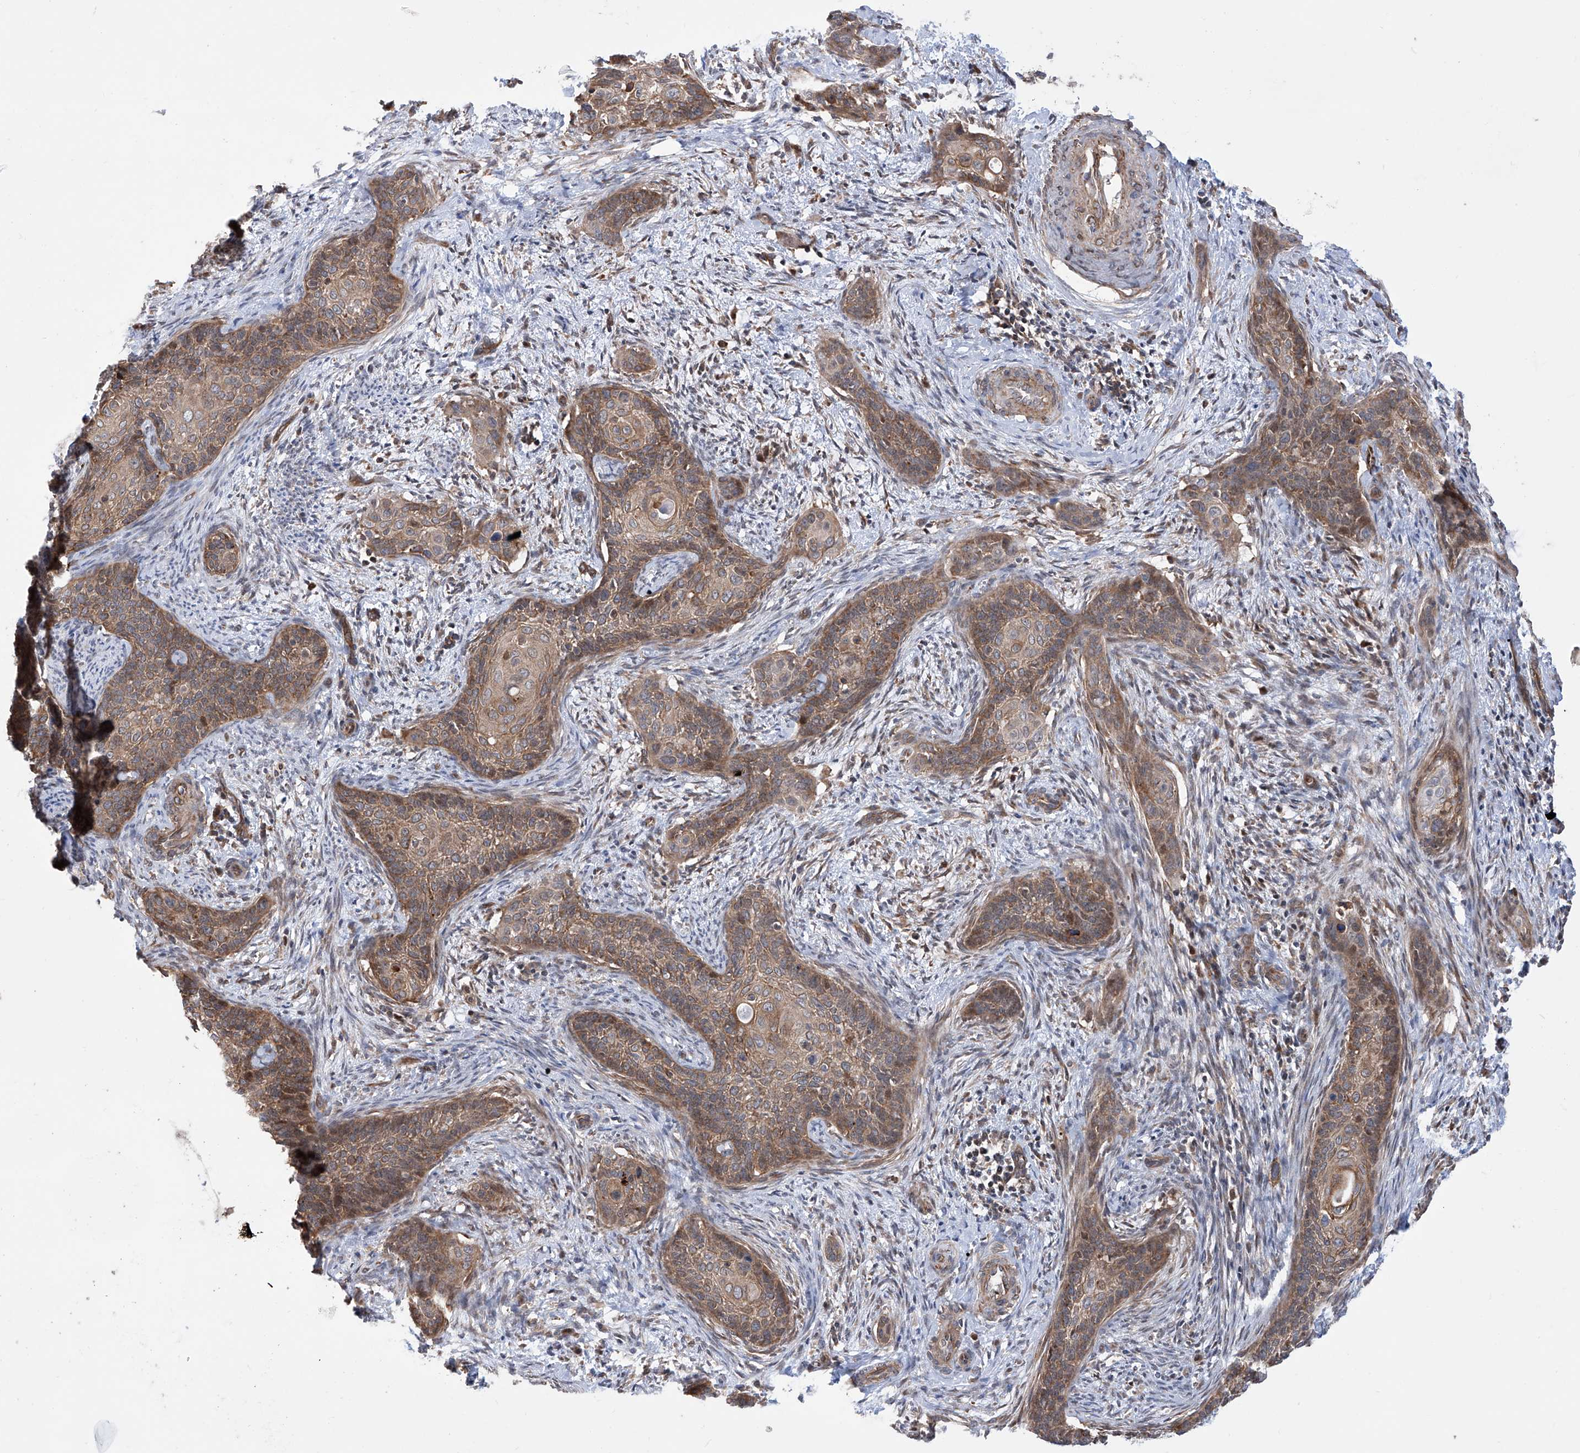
{"staining": {"intensity": "moderate", "quantity": ">75%", "location": "cytoplasmic/membranous"}, "tissue": "cervical cancer", "cell_type": "Tumor cells", "image_type": "cancer", "snomed": [{"axis": "morphology", "description": "Squamous cell carcinoma, NOS"}, {"axis": "topography", "description": "Cervix"}], "caption": "The micrograph demonstrates a brown stain indicating the presence of a protein in the cytoplasmic/membranous of tumor cells in cervical cancer (squamous cell carcinoma).", "gene": "APAF1", "patient": {"sex": "female", "age": 33}}